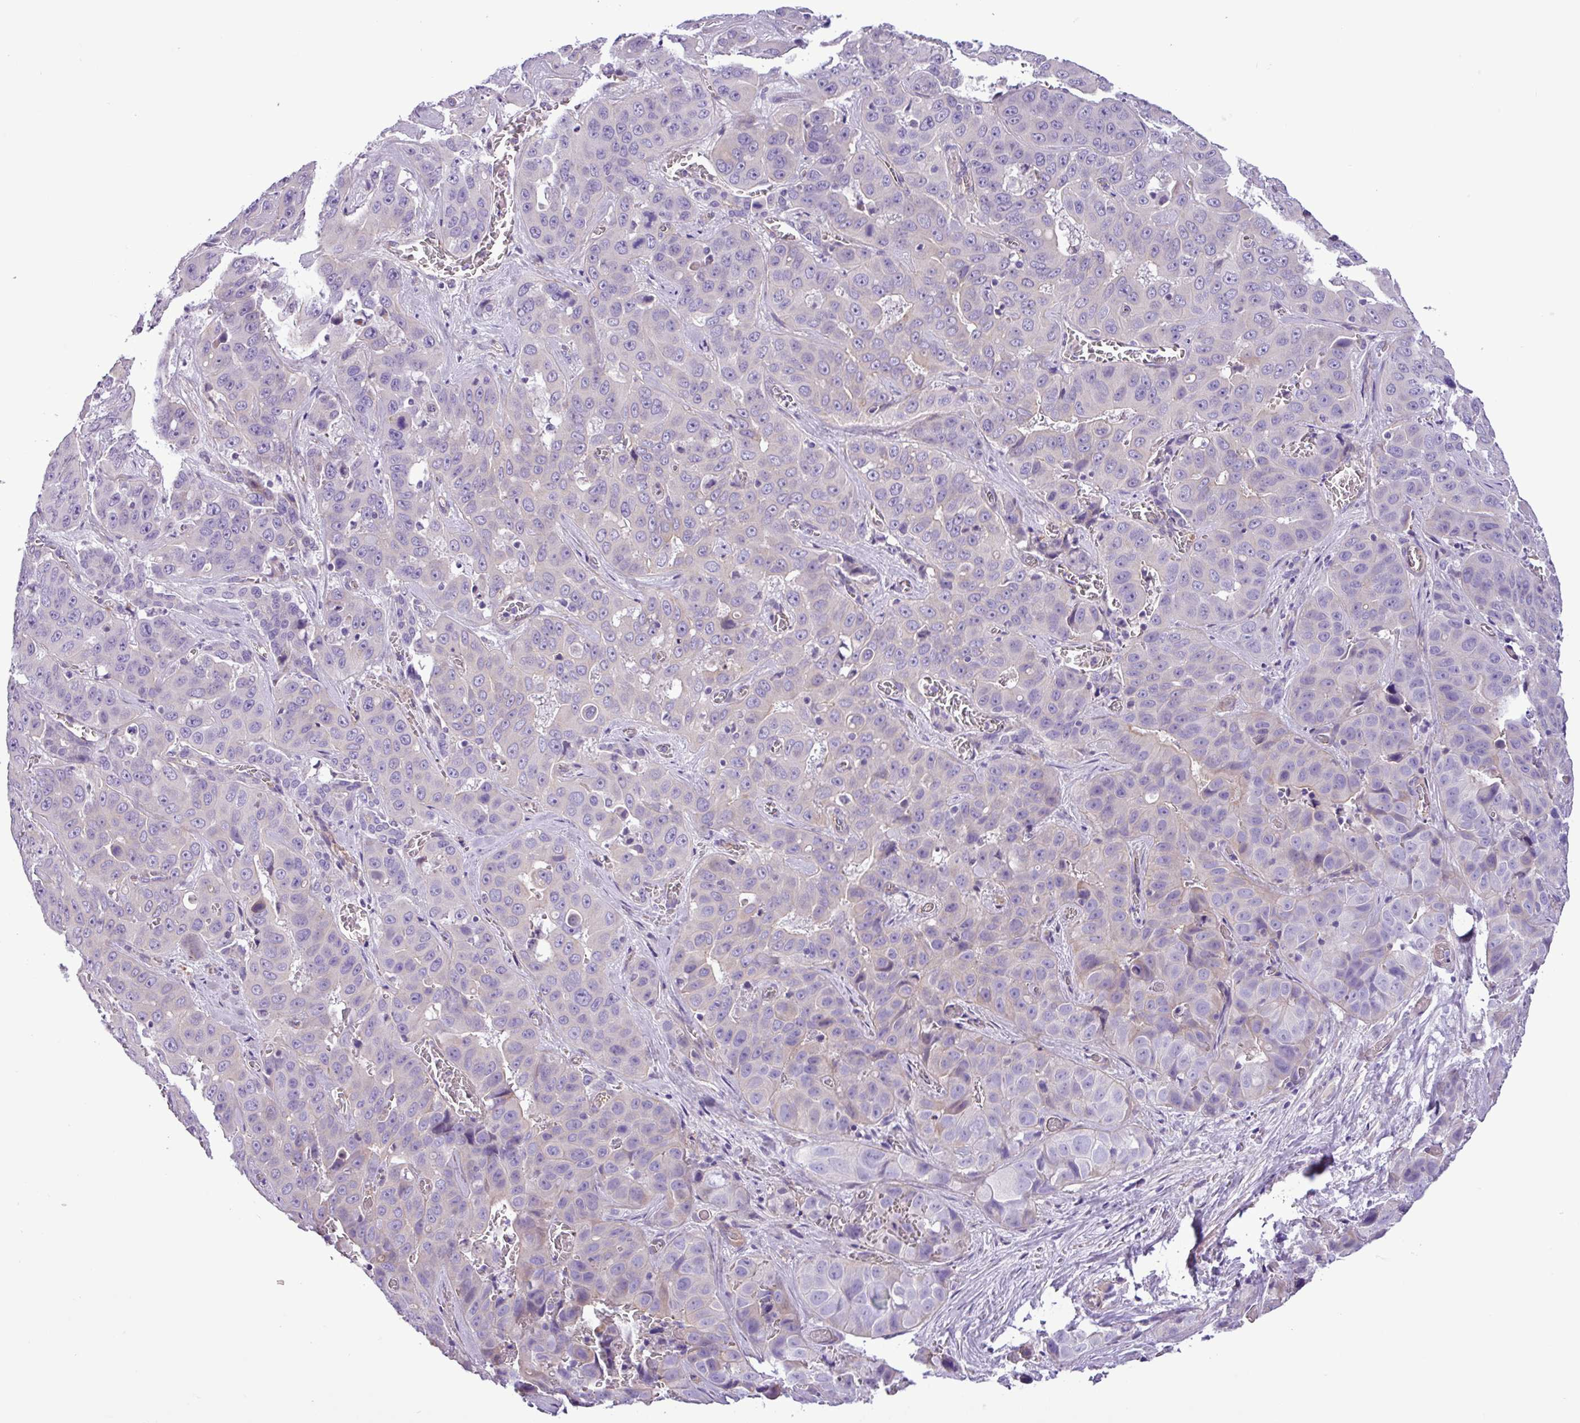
{"staining": {"intensity": "negative", "quantity": "none", "location": "none"}, "tissue": "liver cancer", "cell_type": "Tumor cells", "image_type": "cancer", "snomed": [{"axis": "morphology", "description": "Cholangiocarcinoma"}, {"axis": "topography", "description": "Liver"}], "caption": "There is no significant positivity in tumor cells of liver cancer (cholangiocarcinoma). (Immunohistochemistry, brightfield microscopy, high magnification).", "gene": "C11orf91", "patient": {"sex": "female", "age": 52}}